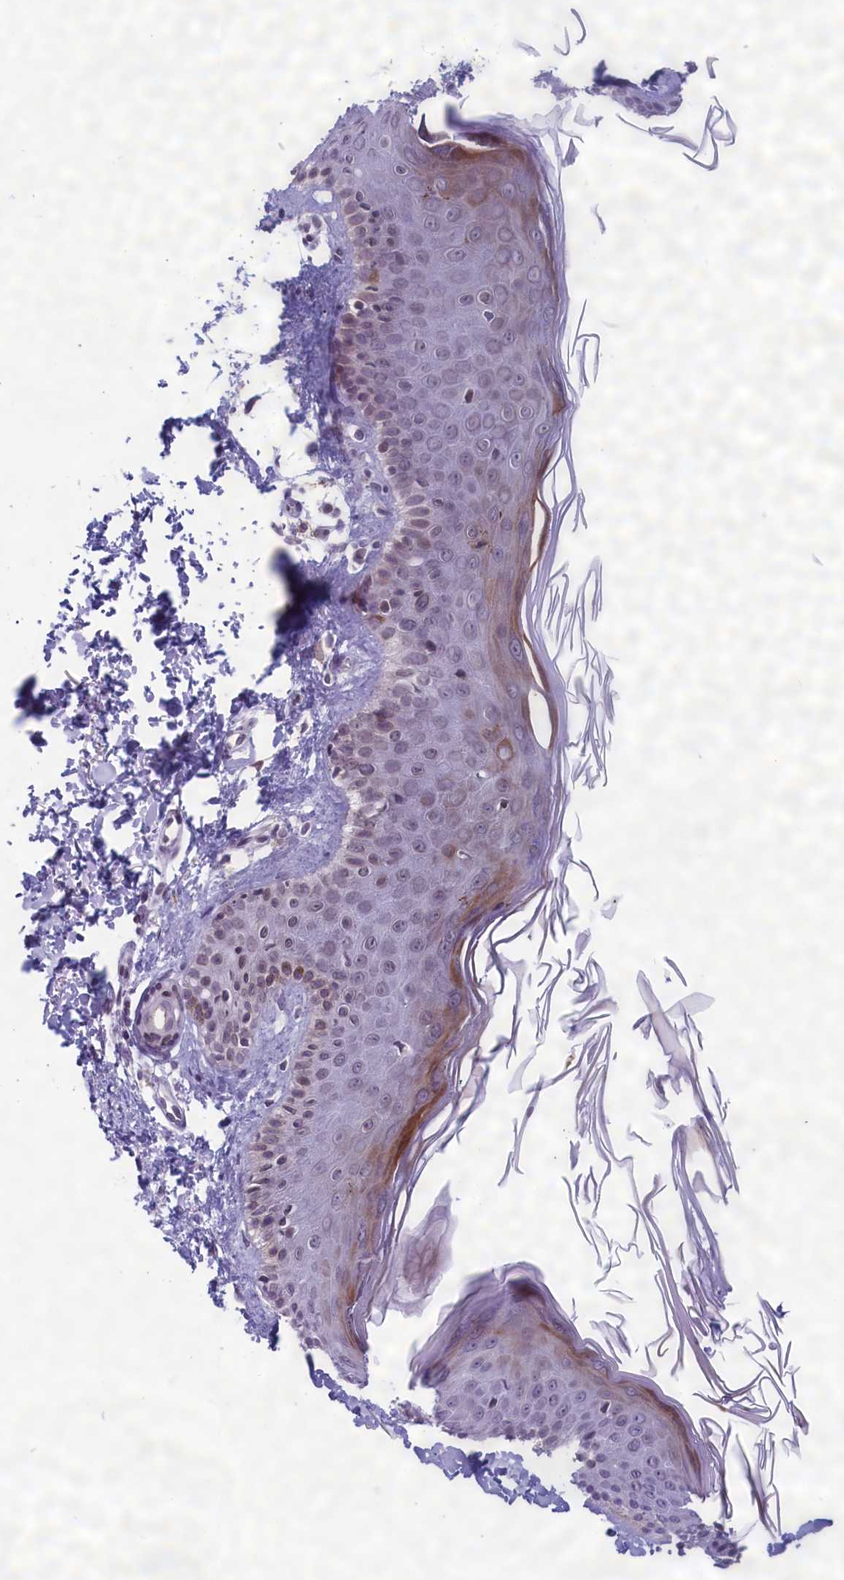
{"staining": {"intensity": "negative", "quantity": "none", "location": "none"}, "tissue": "skin", "cell_type": "Fibroblasts", "image_type": "normal", "snomed": [{"axis": "morphology", "description": "Normal tissue, NOS"}, {"axis": "topography", "description": "Skin"}], "caption": "Fibroblasts show no significant protein staining in normal skin.", "gene": "GPSM1", "patient": {"sex": "male", "age": 52}}